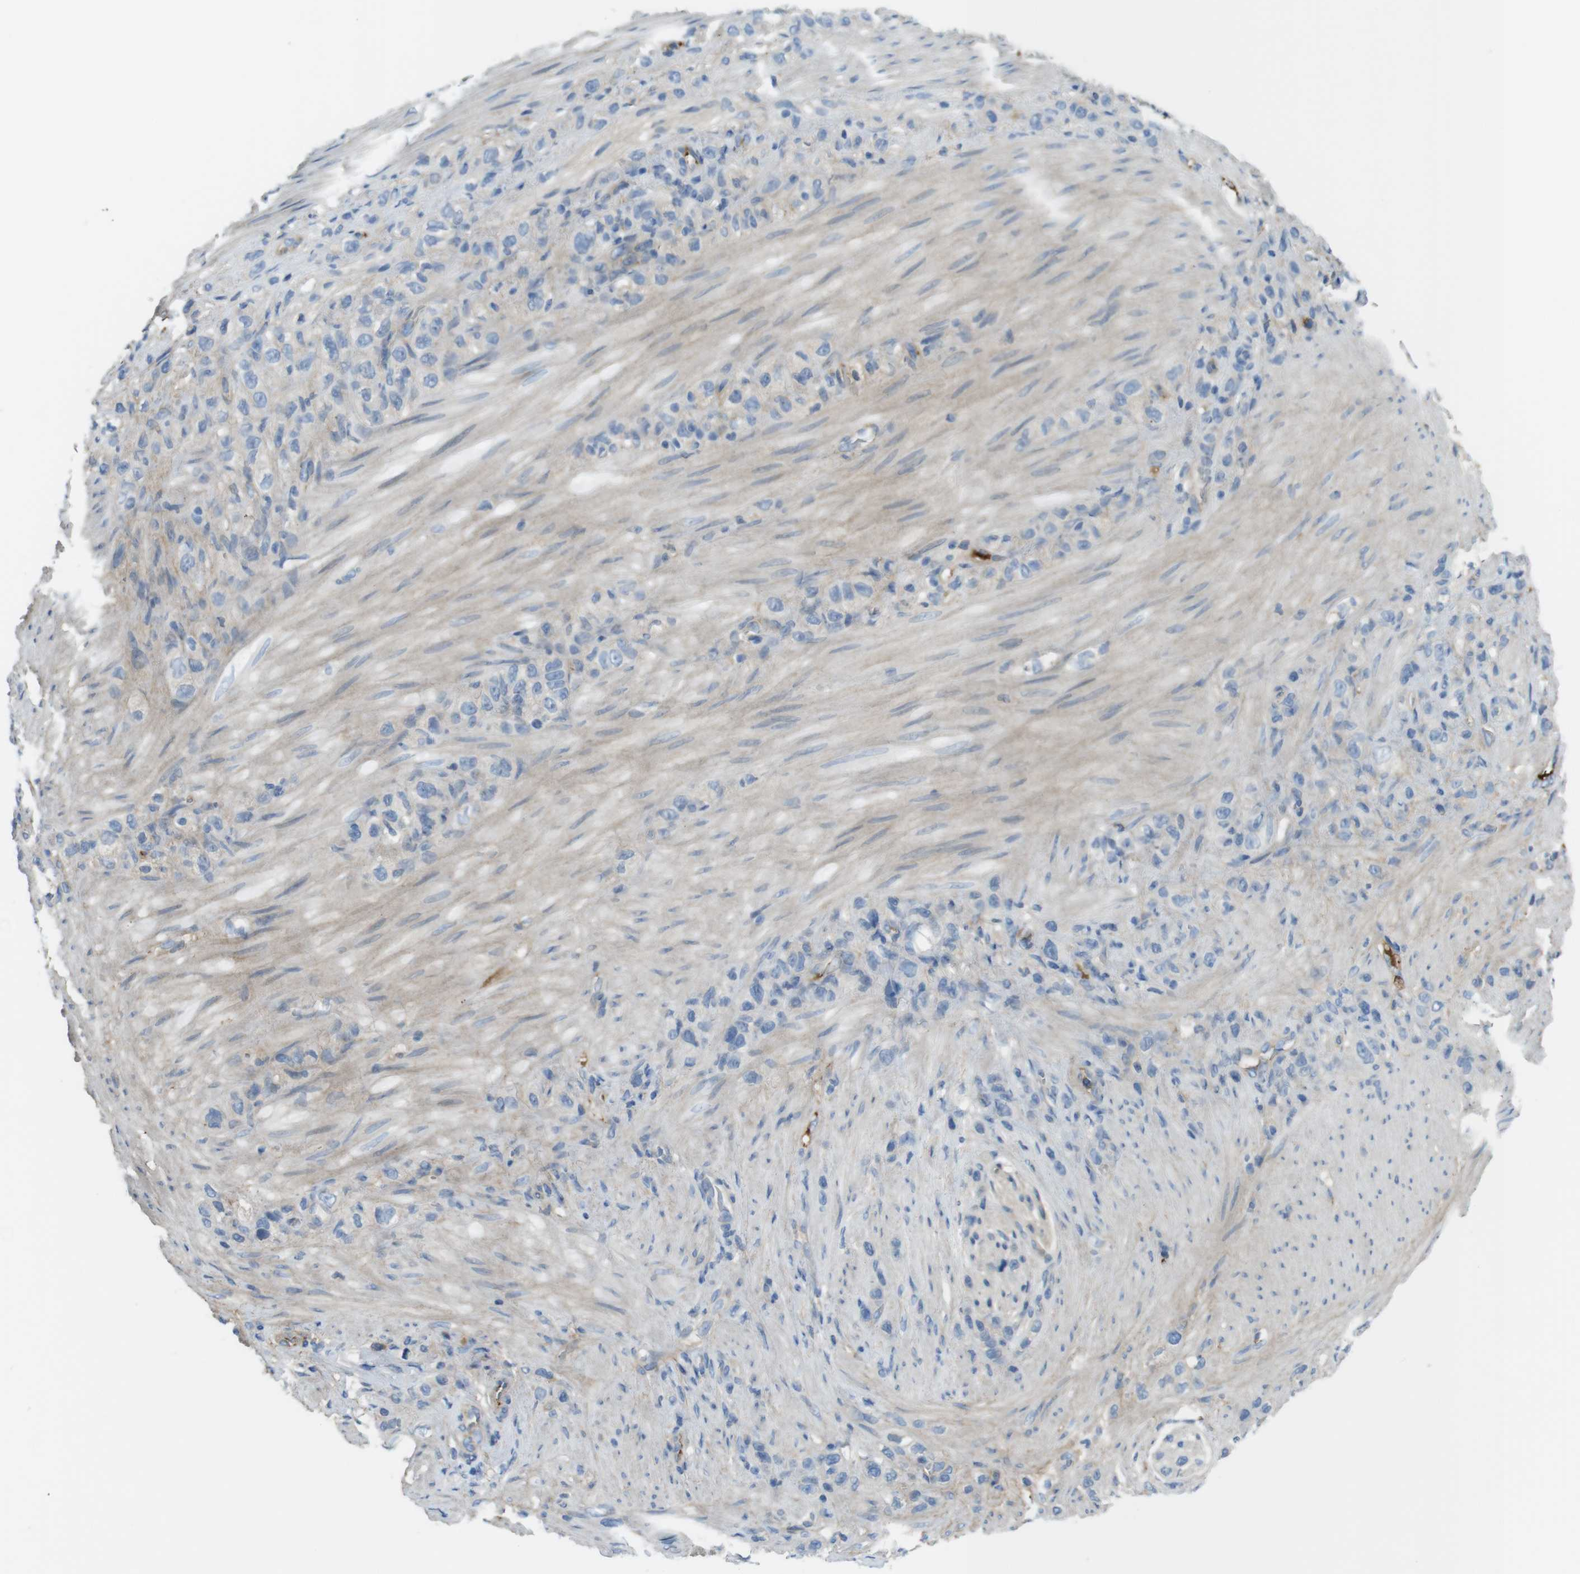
{"staining": {"intensity": "negative", "quantity": "none", "location": "none"}, "tissue": "stomach cancer", "cell_type": "Tumor cells", "image_type": "cancer", "snomed": [{"axis": "morphology", "description": "Adenocarcinoma, NOS"}, {"axis": "morphology", "description": "Adenocarcinoma, High grade"}, {"axis": "topography", "description": "Stomach, upper"}, {"axis": "topography", "description": "Stomach, lower"}], "caption": "High power microscopy photomicrograph of an IHC histopathology image of stomach cancer (adenocarcinoma), revealing no significant positivity in tumor cells.", "gene": "LTBP4", "patient": {"sex": "female", "age": 65}}